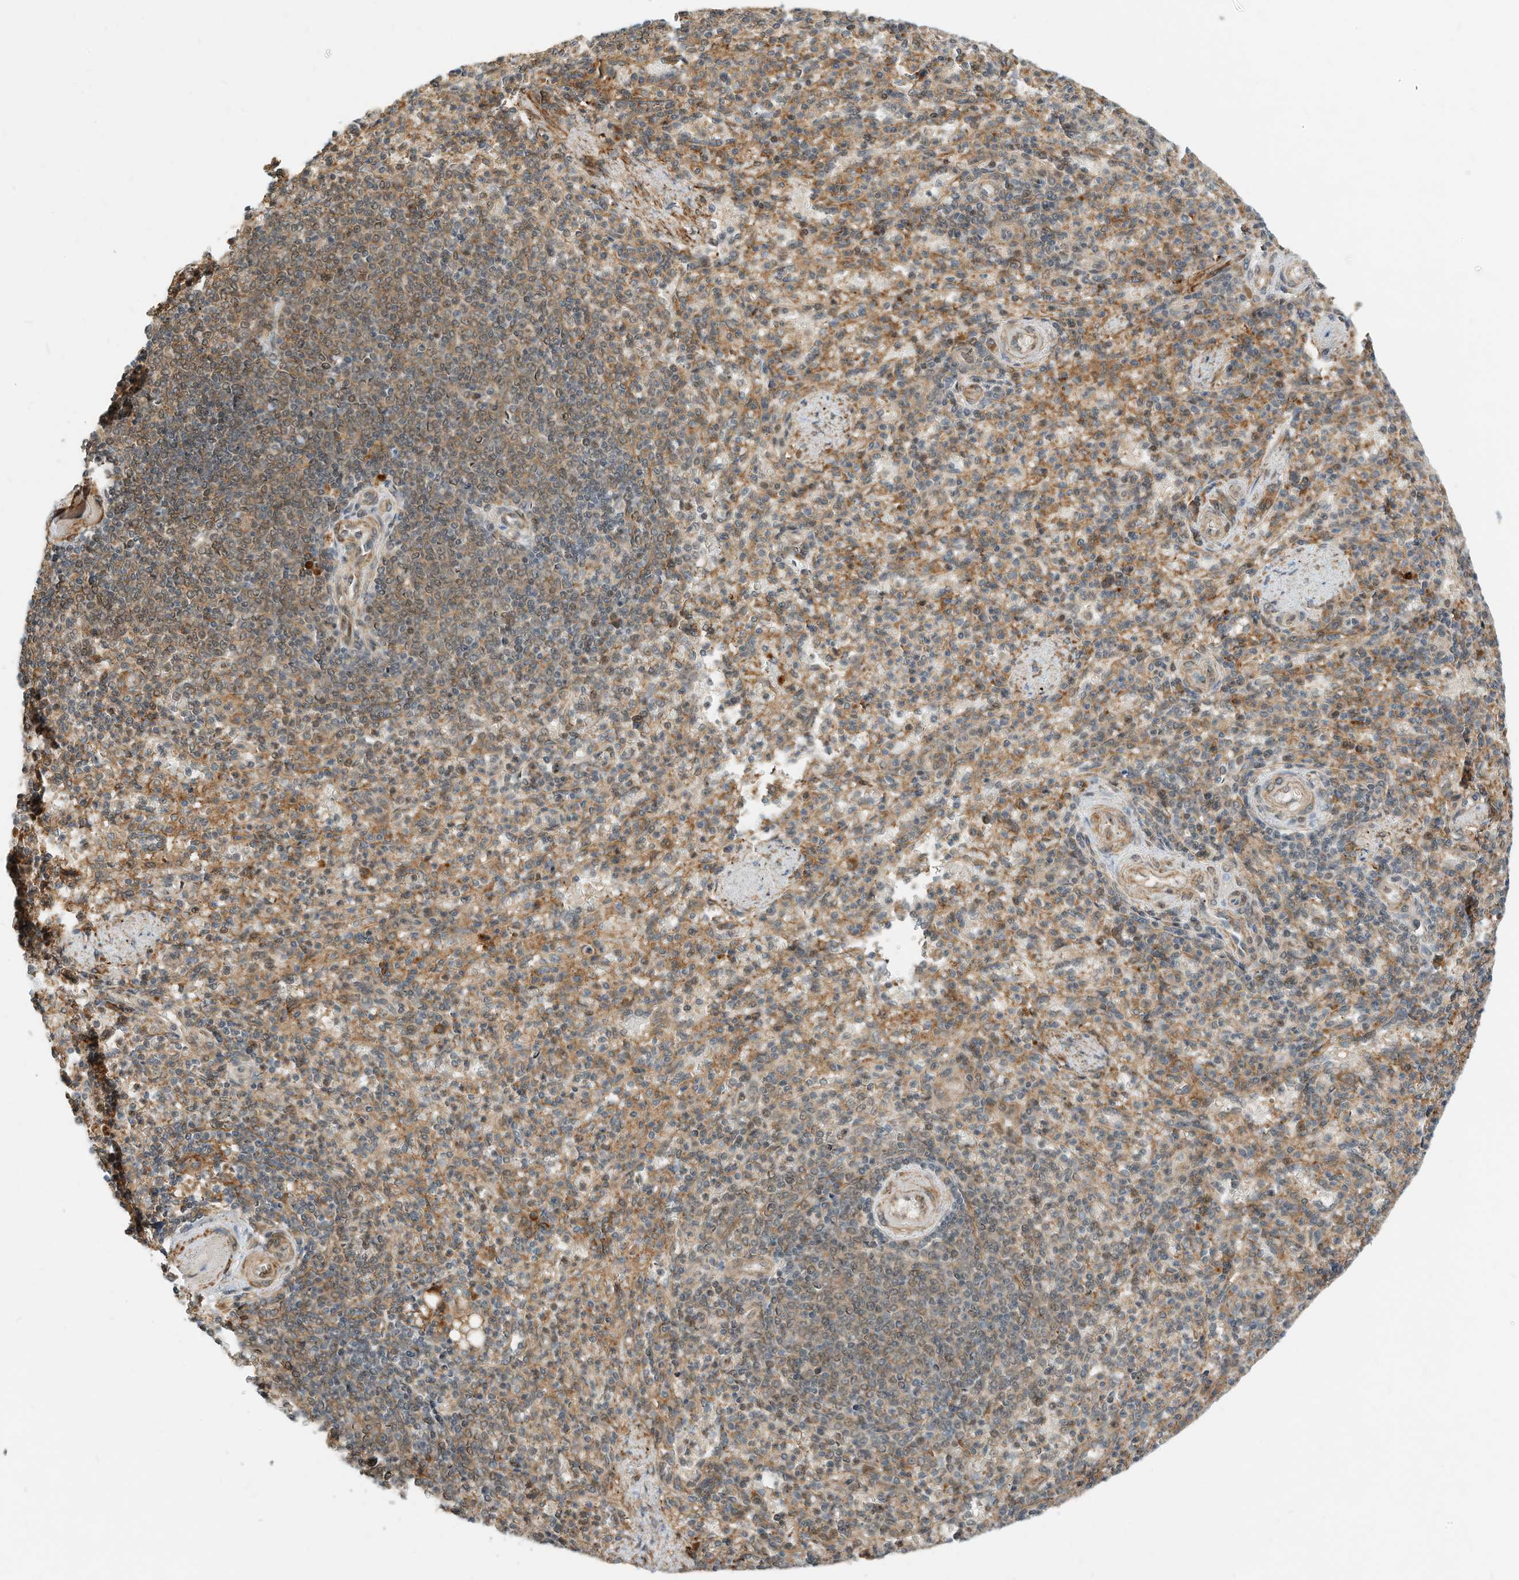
{"staining": {"intensity": "moderate", "quantity": "<25%", "location": "cytoplasmic/membranous"}, "tissue": "spleen", "cell_type": "Cells in red pulp", "image_type": "normal", "snomed": [{"axis": "morphology", "description": "Normal tissue, NOS"}, {"axis": "topography", "description": "Spleen"}], "caption": "Immunohistochemistry image of normal human spleen stained for a protein (brown), which displays low levels of moderate cytoplasmic/membranous positivity in about <25% of cells in red pulp.", "gene": "CPAMD8", "patient": {"sex": "female", "age": 74}}